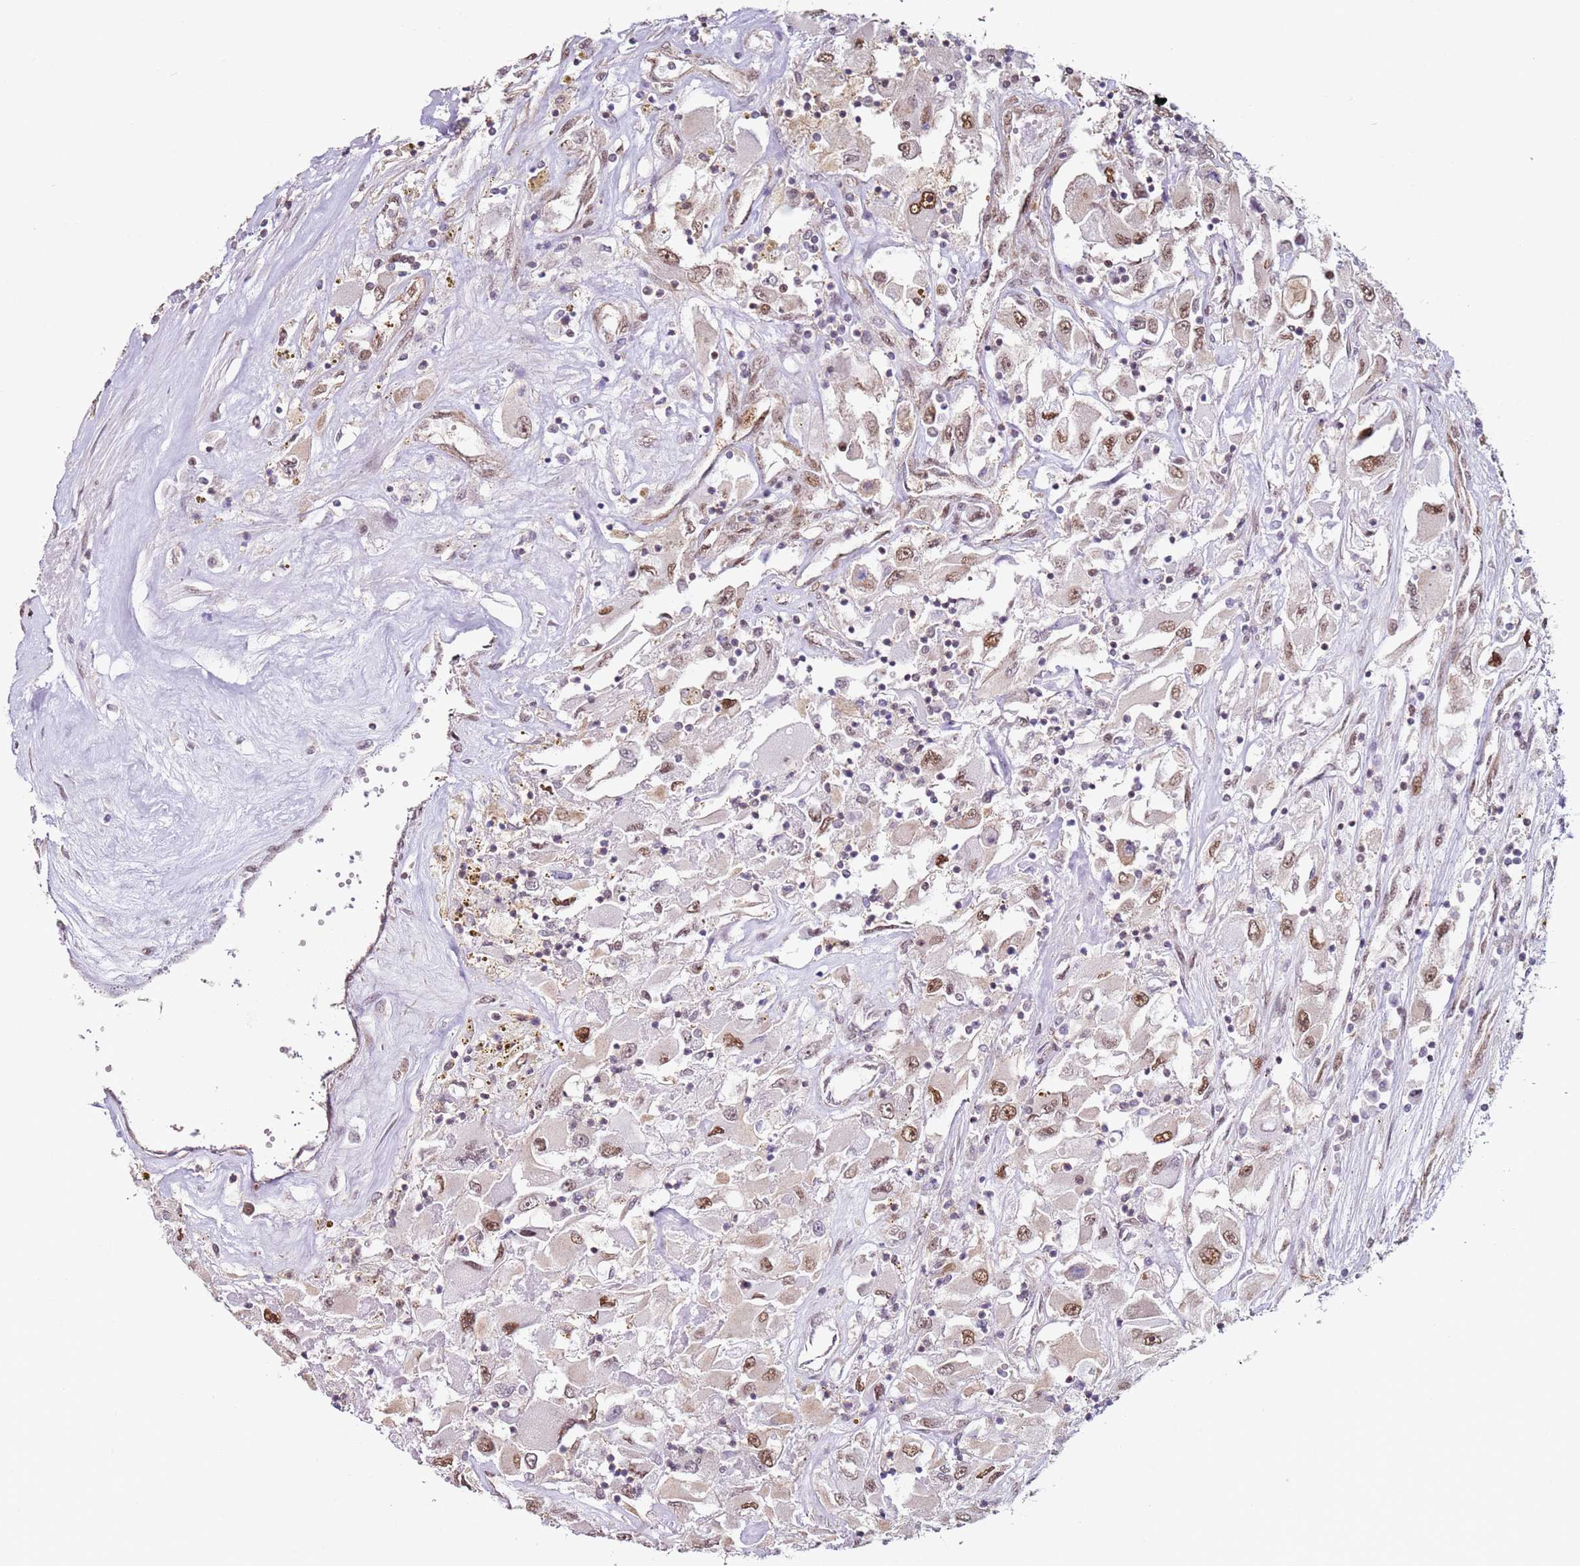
{"staining": {"intensity": "moderate", "quantity": "25%-75%", "location": "nuclear"}, "tissue": "renal cancer", "cell_type": "Tumor cells", "image_type": "cancer", "snomed": [{"axis": "morphology", "description": "Adenocarcinoma, NOS"}, {"axis": "topography", "description": "Kidney"}], "caption": "The micrograph demonstrates immunohistochemical staining of renal adenocarcinoma. There is moderate nuclear positivity is identified in approximately 25%-75% of tumor cells. (Stains: DAB (3,3'-diaminobenzidine) in brown, nuclei in blue, Microscopy: brightfield microscopy at high magnification).", "gene": "PSMD4", "patient": {"sex": "female", "age": 52}}